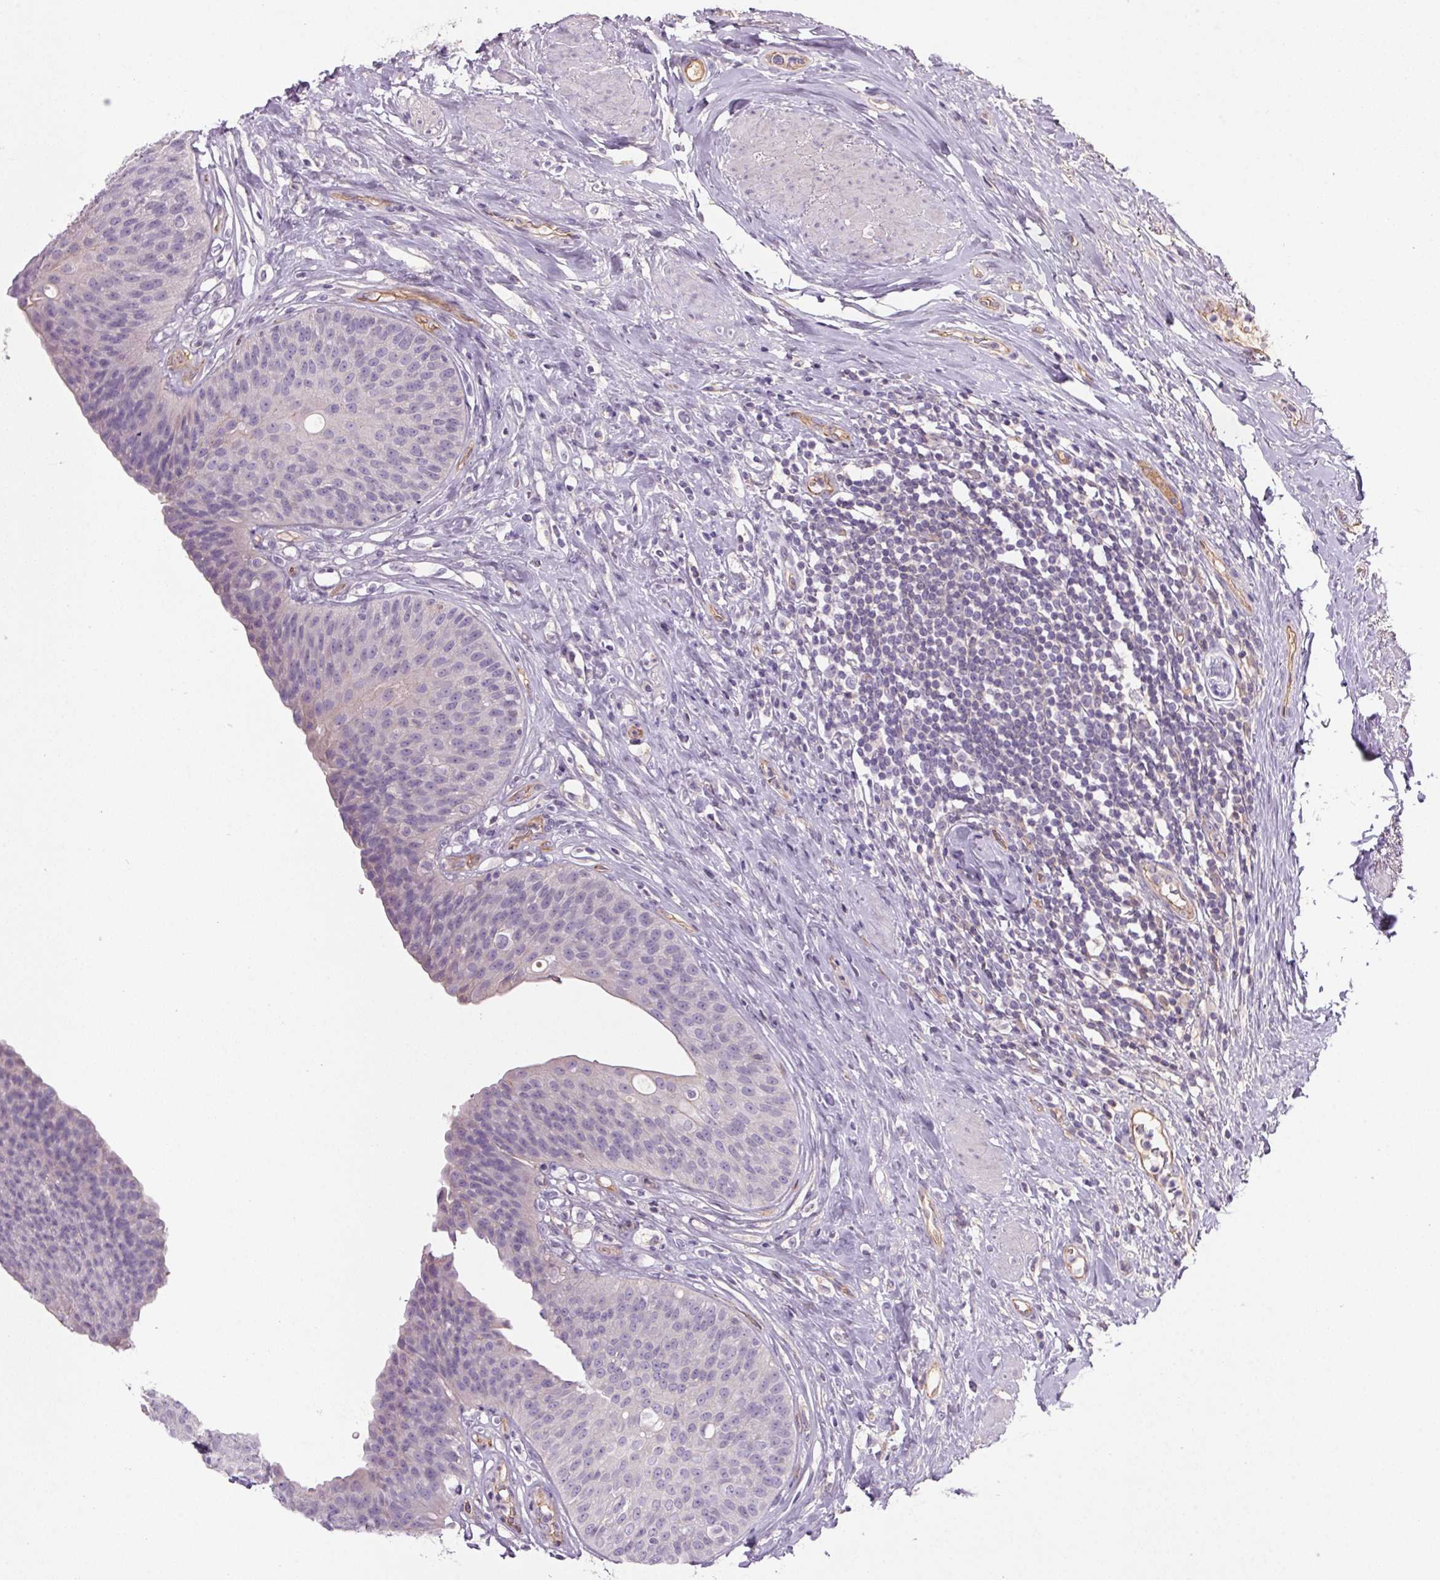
{"staining": {"intensity": "negative", "quantity": "none", "location": "none"}, "tissue": "urinary bladder", "cell_type": "Urothelial cells", "image_type": "normal", "snomed": [{"axis": "morphology", "description": "Normal tissue, NOS"}, {"axis": "topography", "description": "Urinary bladder"}], "caption": "IHC micrograph of unremarkable urinary bladder stained for a protein (brown), which reveals no positivity in urothelial cells. (Brightfield microscopy of DAB (3,3'-diaminobenzidine) IHC at high magnification).", "gene": "APOC4", "patient": {"sex": "female", "age": 56}}